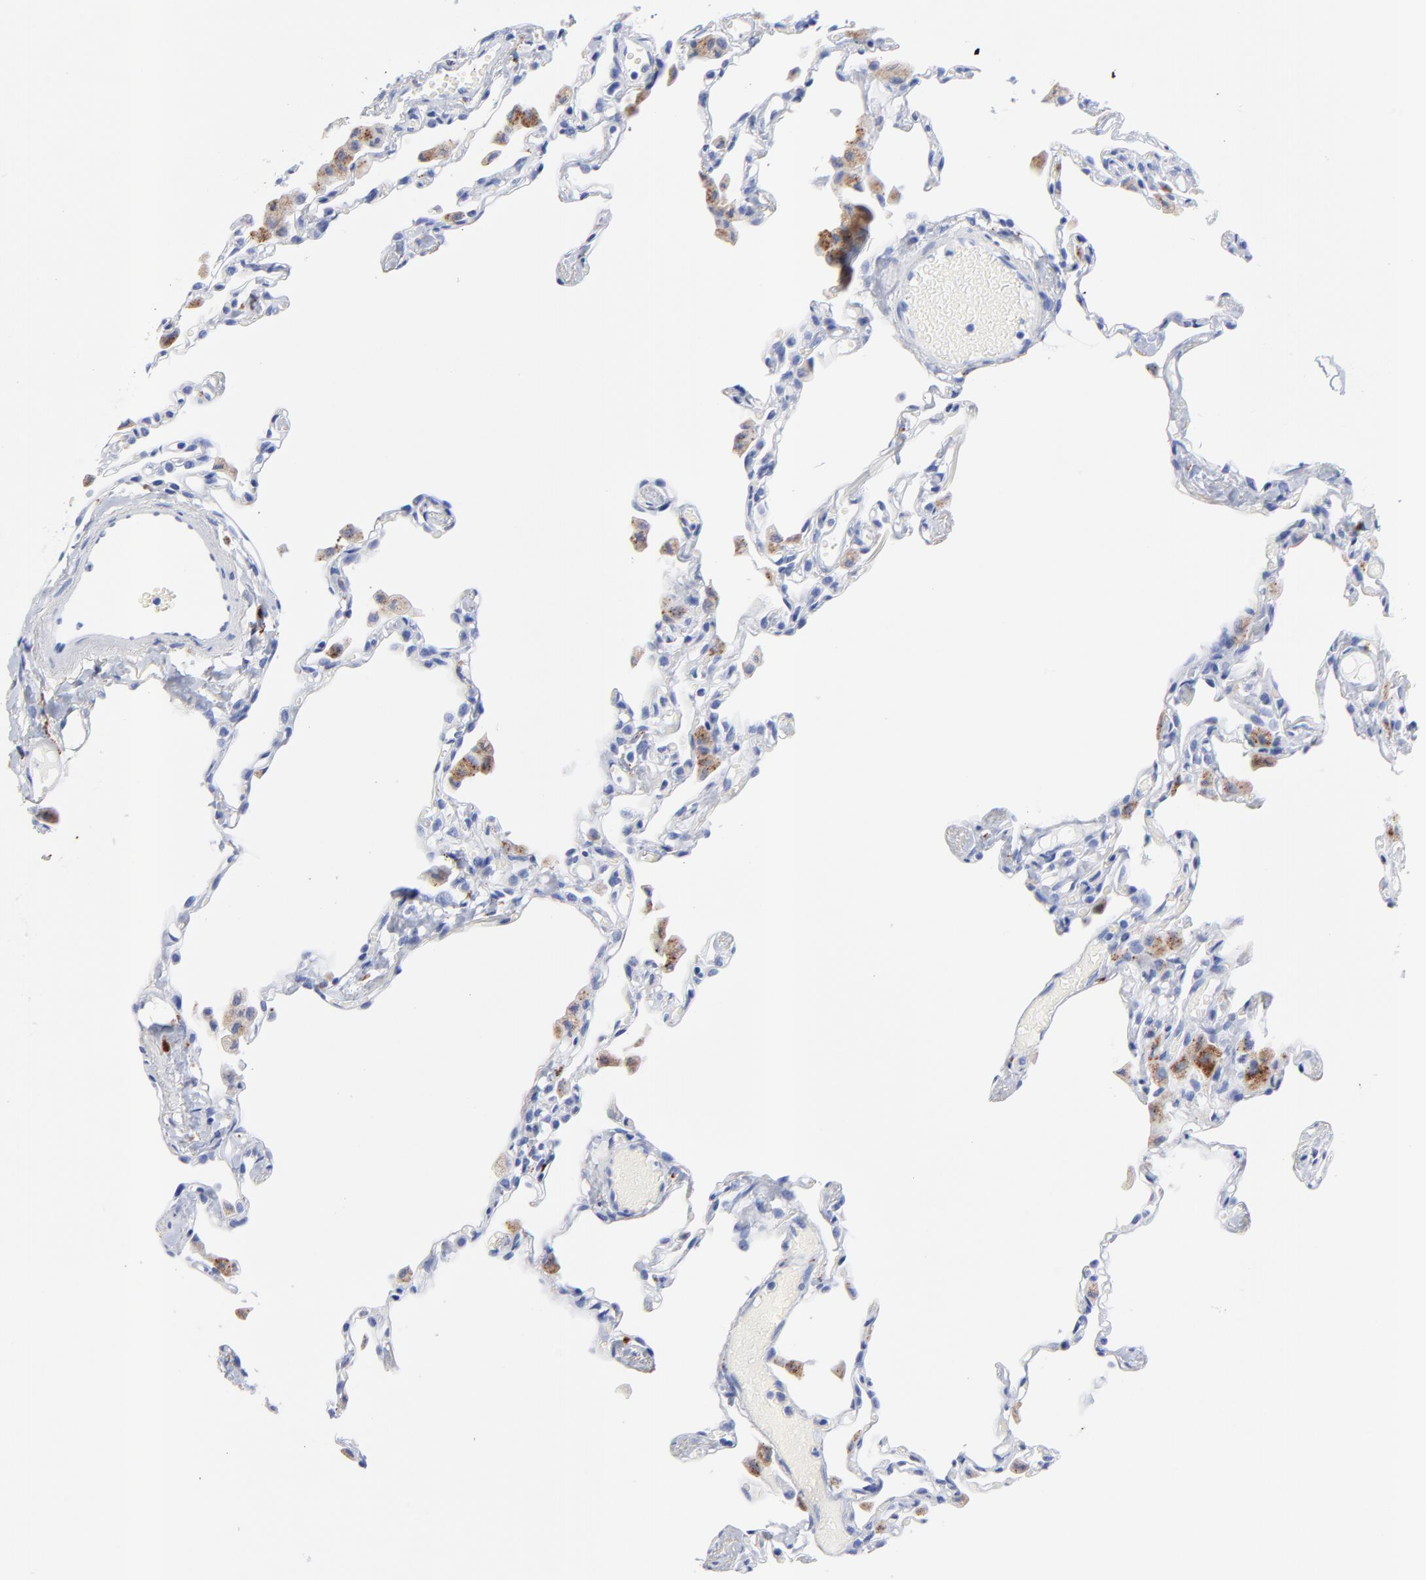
{"staining": {"intensity": "negative", "quantity": "none", "location": "none"}, "tissue": "lung", "cell_type": "Alveolar cells", "image_type": "normal", "snomed": [{"axis": "morphology", "description": "Normal tissue, NOS"}, {"axis": "topography", "description": "Lung"}], "caption": "This is an immunohistochemistry micrograph of benign lung. There is no staining in alveolar cells.", "gene": "CPVL", "patient": {"sex": "female", "age": 49}}